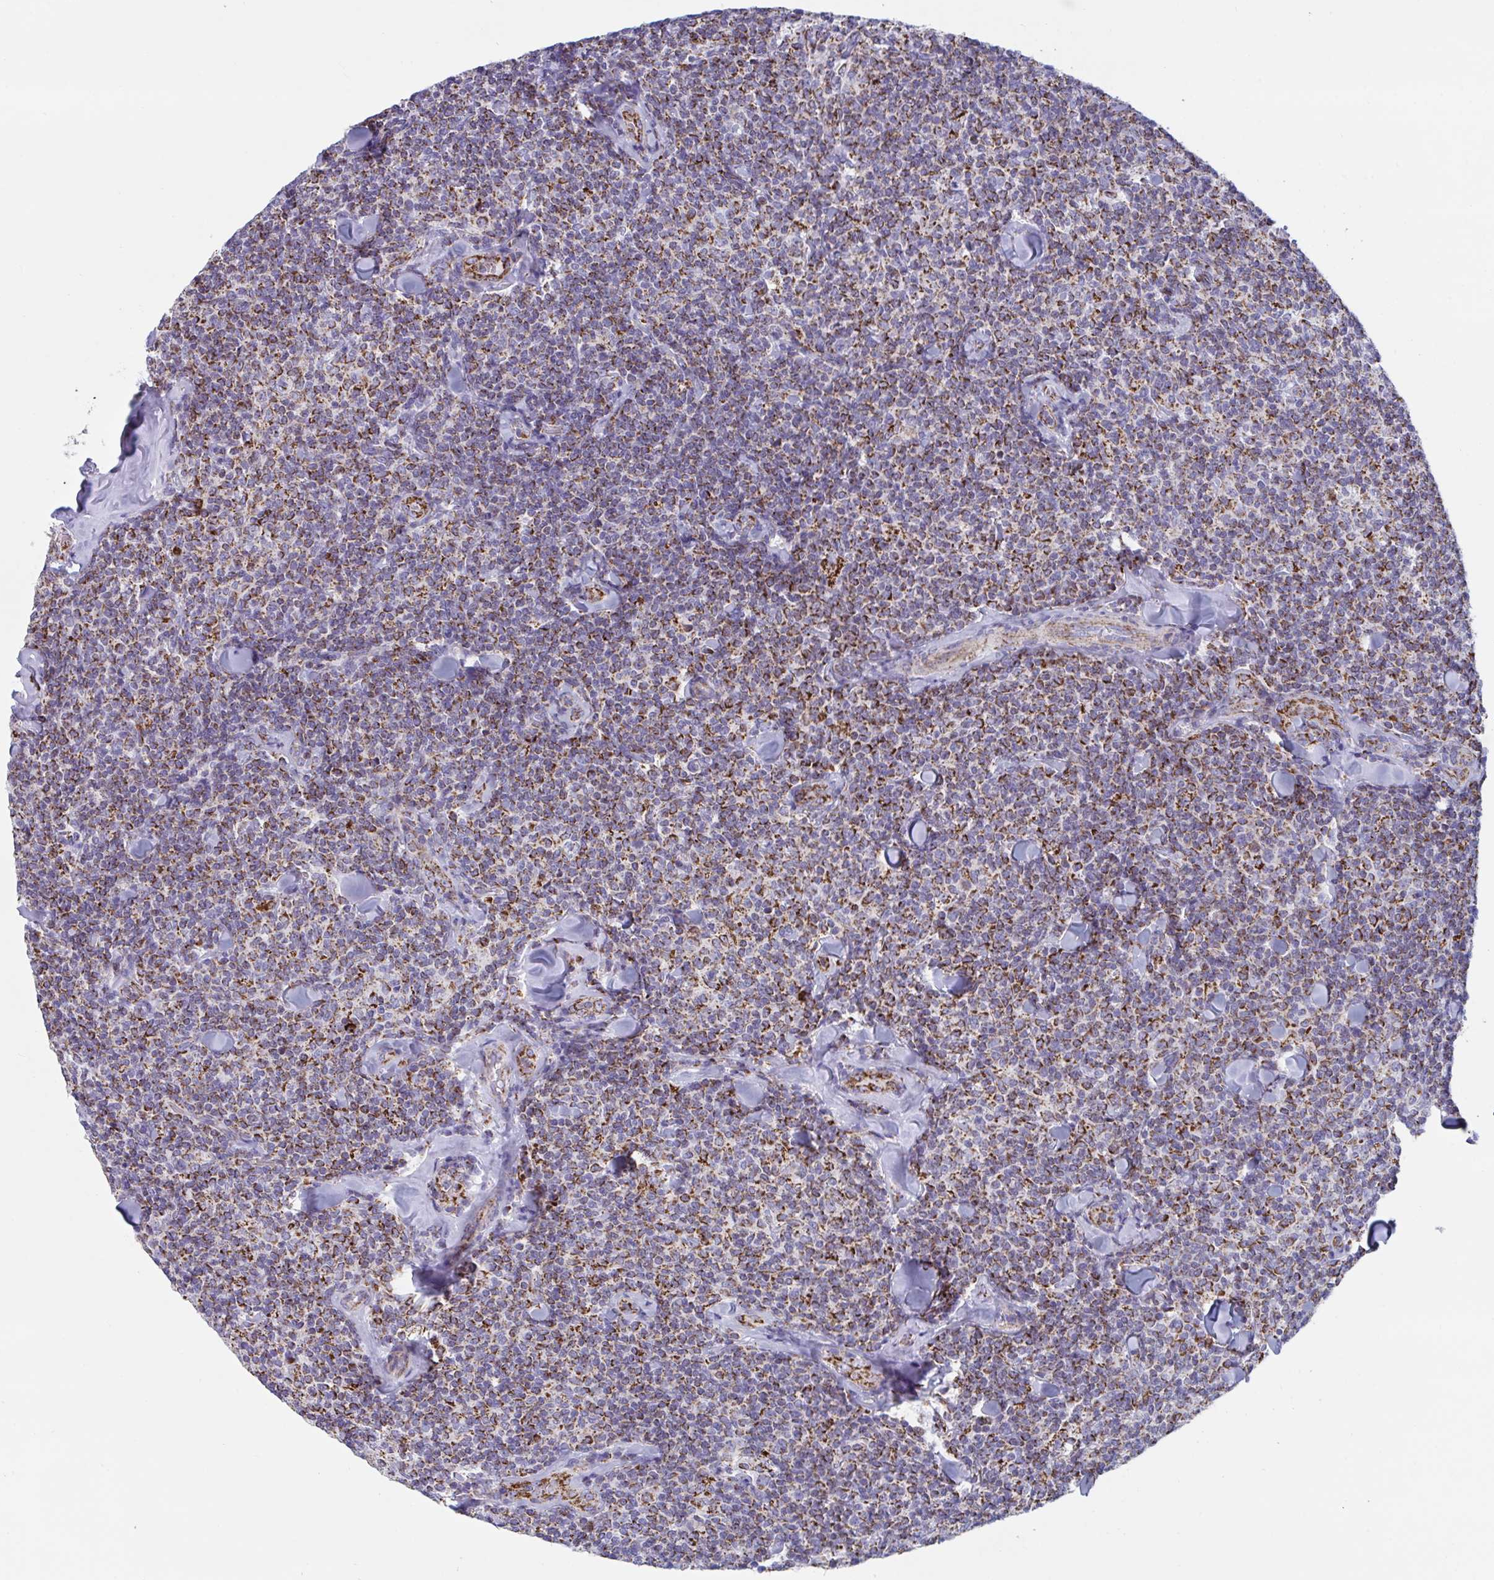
{"staining": {"intensity": "strong", "quantity": ">75%", "location": "cytoplasmic/membranous"}, "tissue": "lymphoma", "cell_type": "Tumor cells", "image_type": "cancer", "snomed": [{"axis": "morphology", "description": "Malignant lymphoma, non-Hodgkin's type, Low grade"}, {"axis": "topography", "description": "Lymph node"}], "caption": "Immunohistochemistry (IHC) of lymphoma exhibits high levels of strong cytoplasmic/membranous staining in about >75% of tumor cells.", "gene": "BCAT2", "patient": {"sex": "female", "age": 56}}